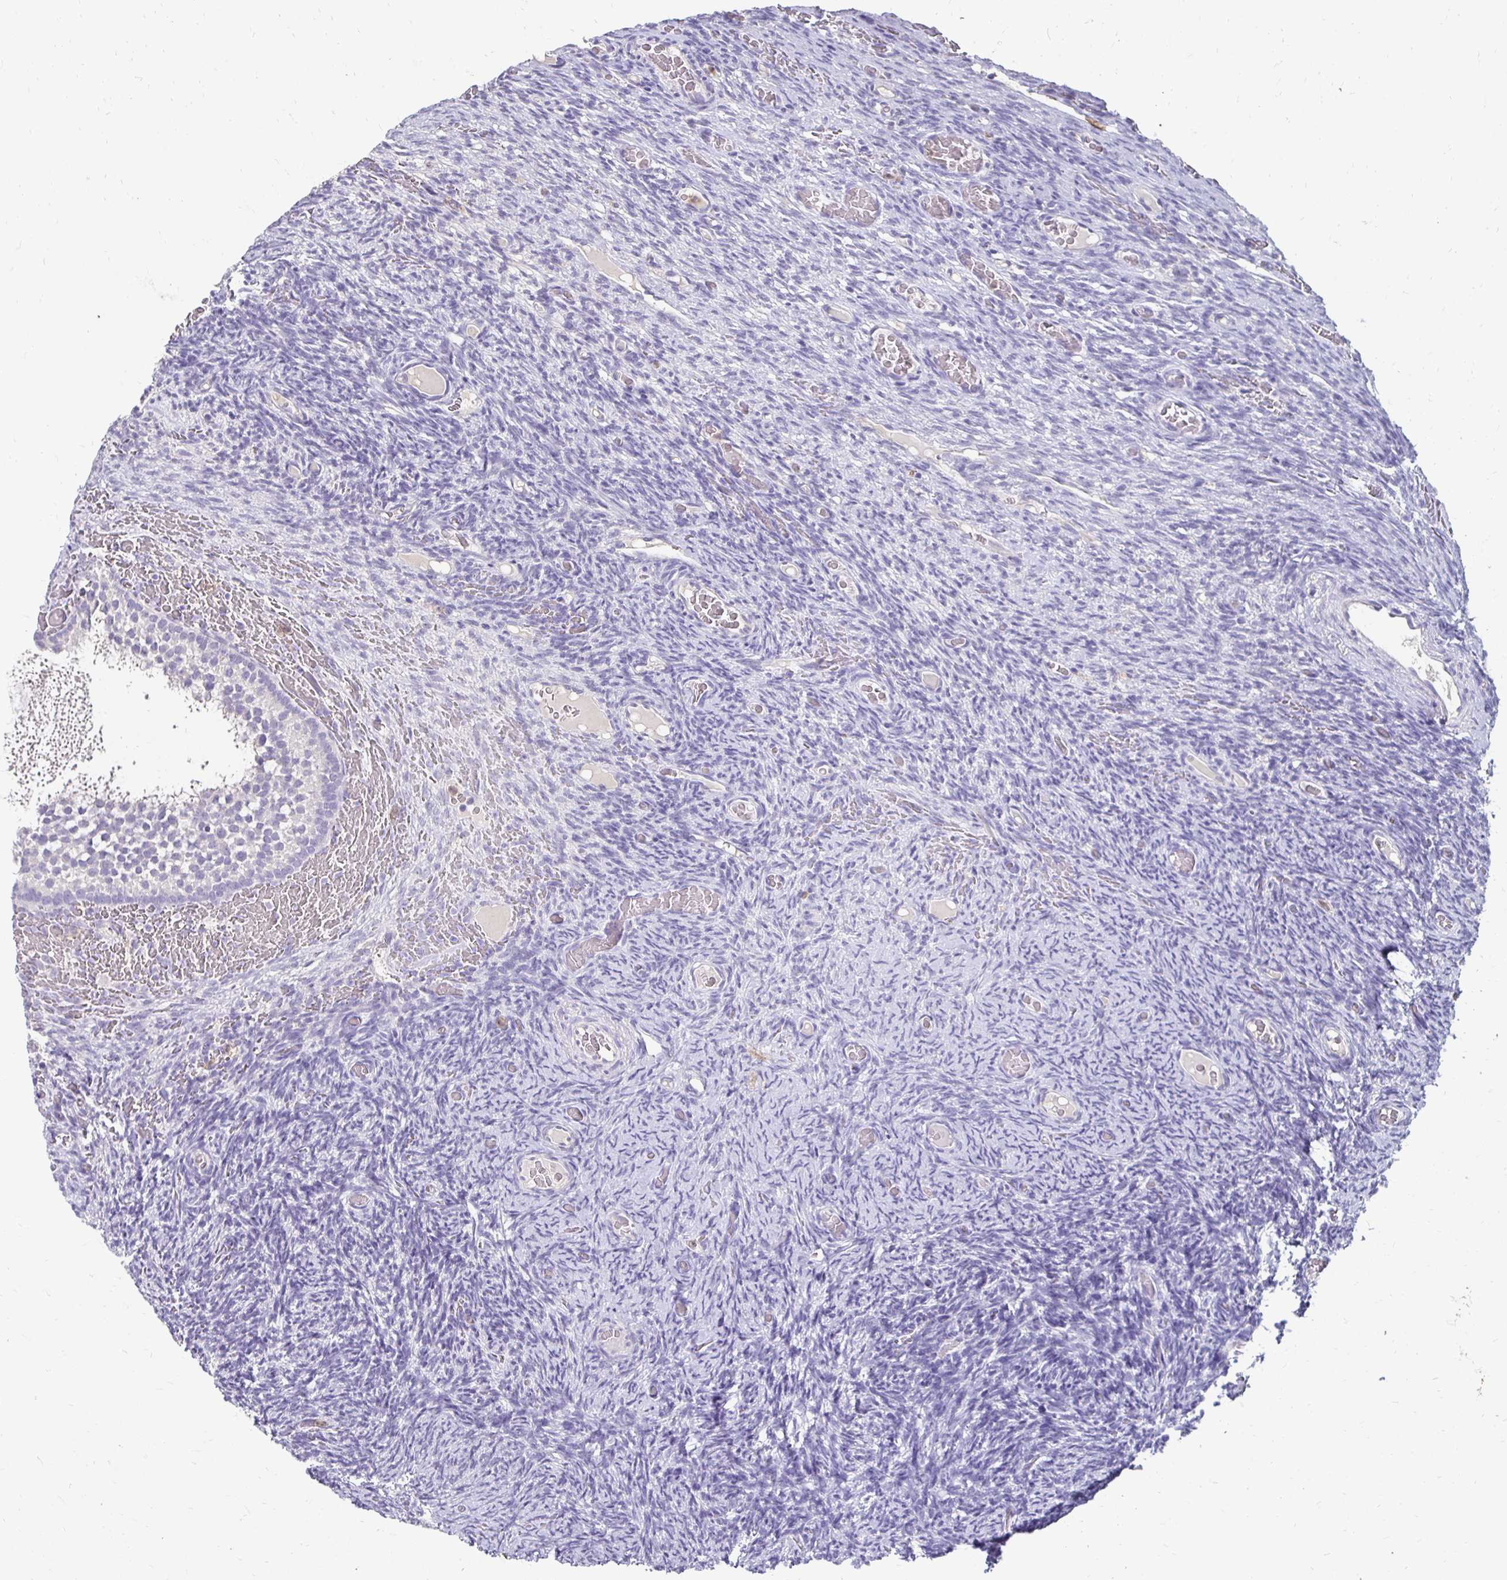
{"staining": {"intensity": "negative", "quantity": "none", "location": "none"}, "tissue": "ovary", "cell_type": "Follicle cells", "image_type": "normal", "snomed": [{"axis": "morphology", "description": "Normal tissue, NOS"}, {"axis": "topography", "description": "Ovary"}], "caption": "Follicle cells show no significant expression in benign ovary. Brightfield microscopy of immunohistochemistry (IHC) stained with DAB (brown) and hematoxylin (blue), captured at high magnification.", "gene": "GK2", "patient": {"sex": "female", "age": 34}}